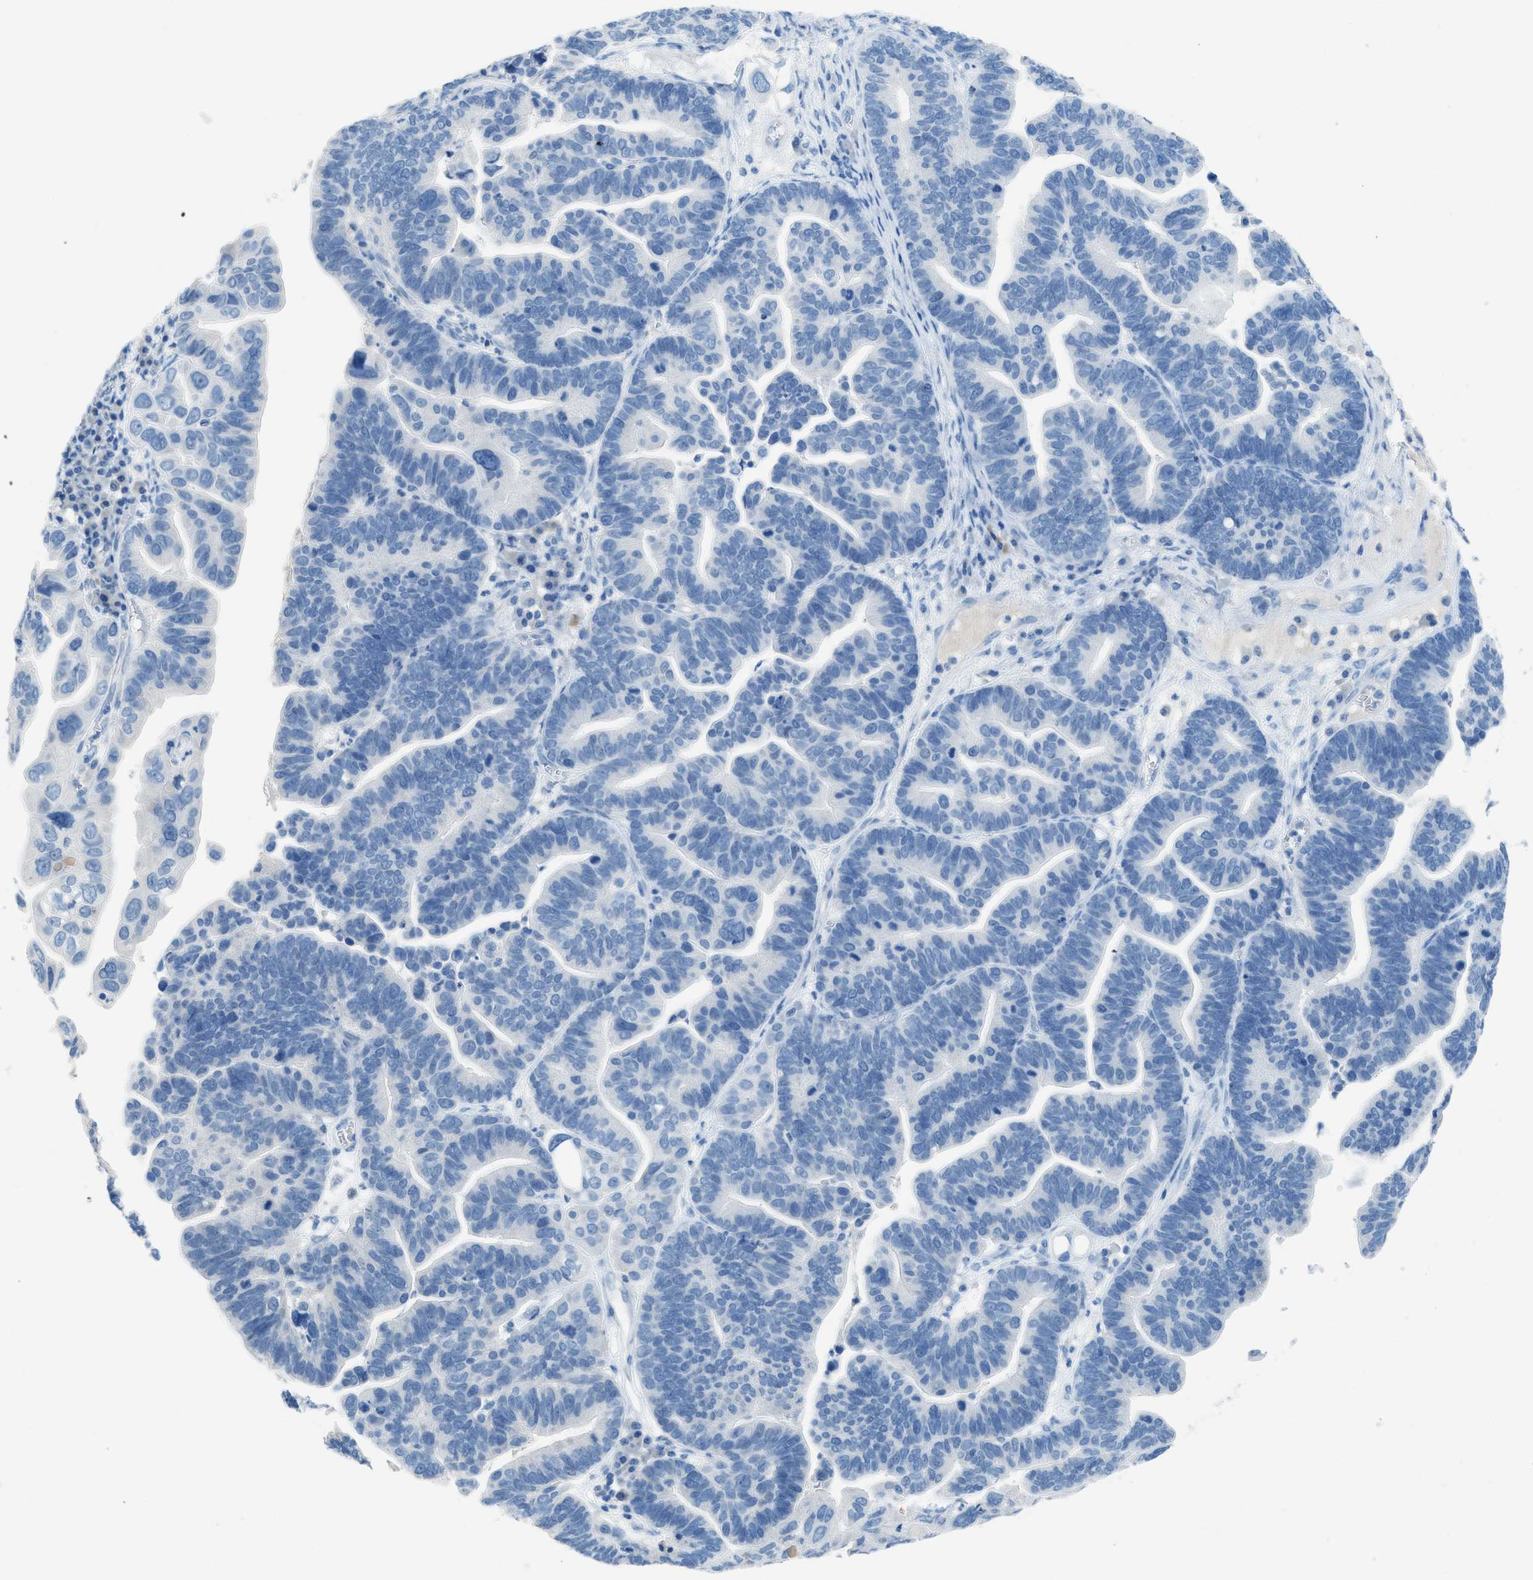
{"staining": {"intensity": "negative", "quantity": "none", "location": "none"}, "tissue": "ovarian cancer", "cell_type": "Tumor cells", "image_type": "cancer", "snomed": [{"axis": "morphology", "description": "Cystadenocarcinoma, serous, NOS"}, {"axis": "topography", "description": "Ovary"}], "caption": "Protein analysis of ovarian serous cystadenocarcinoma displays no significant positivity in tumor cells. Nuclei are stained in blue.", "gene": "ACAN", "patient": {"sex": "female", "age": 56}}